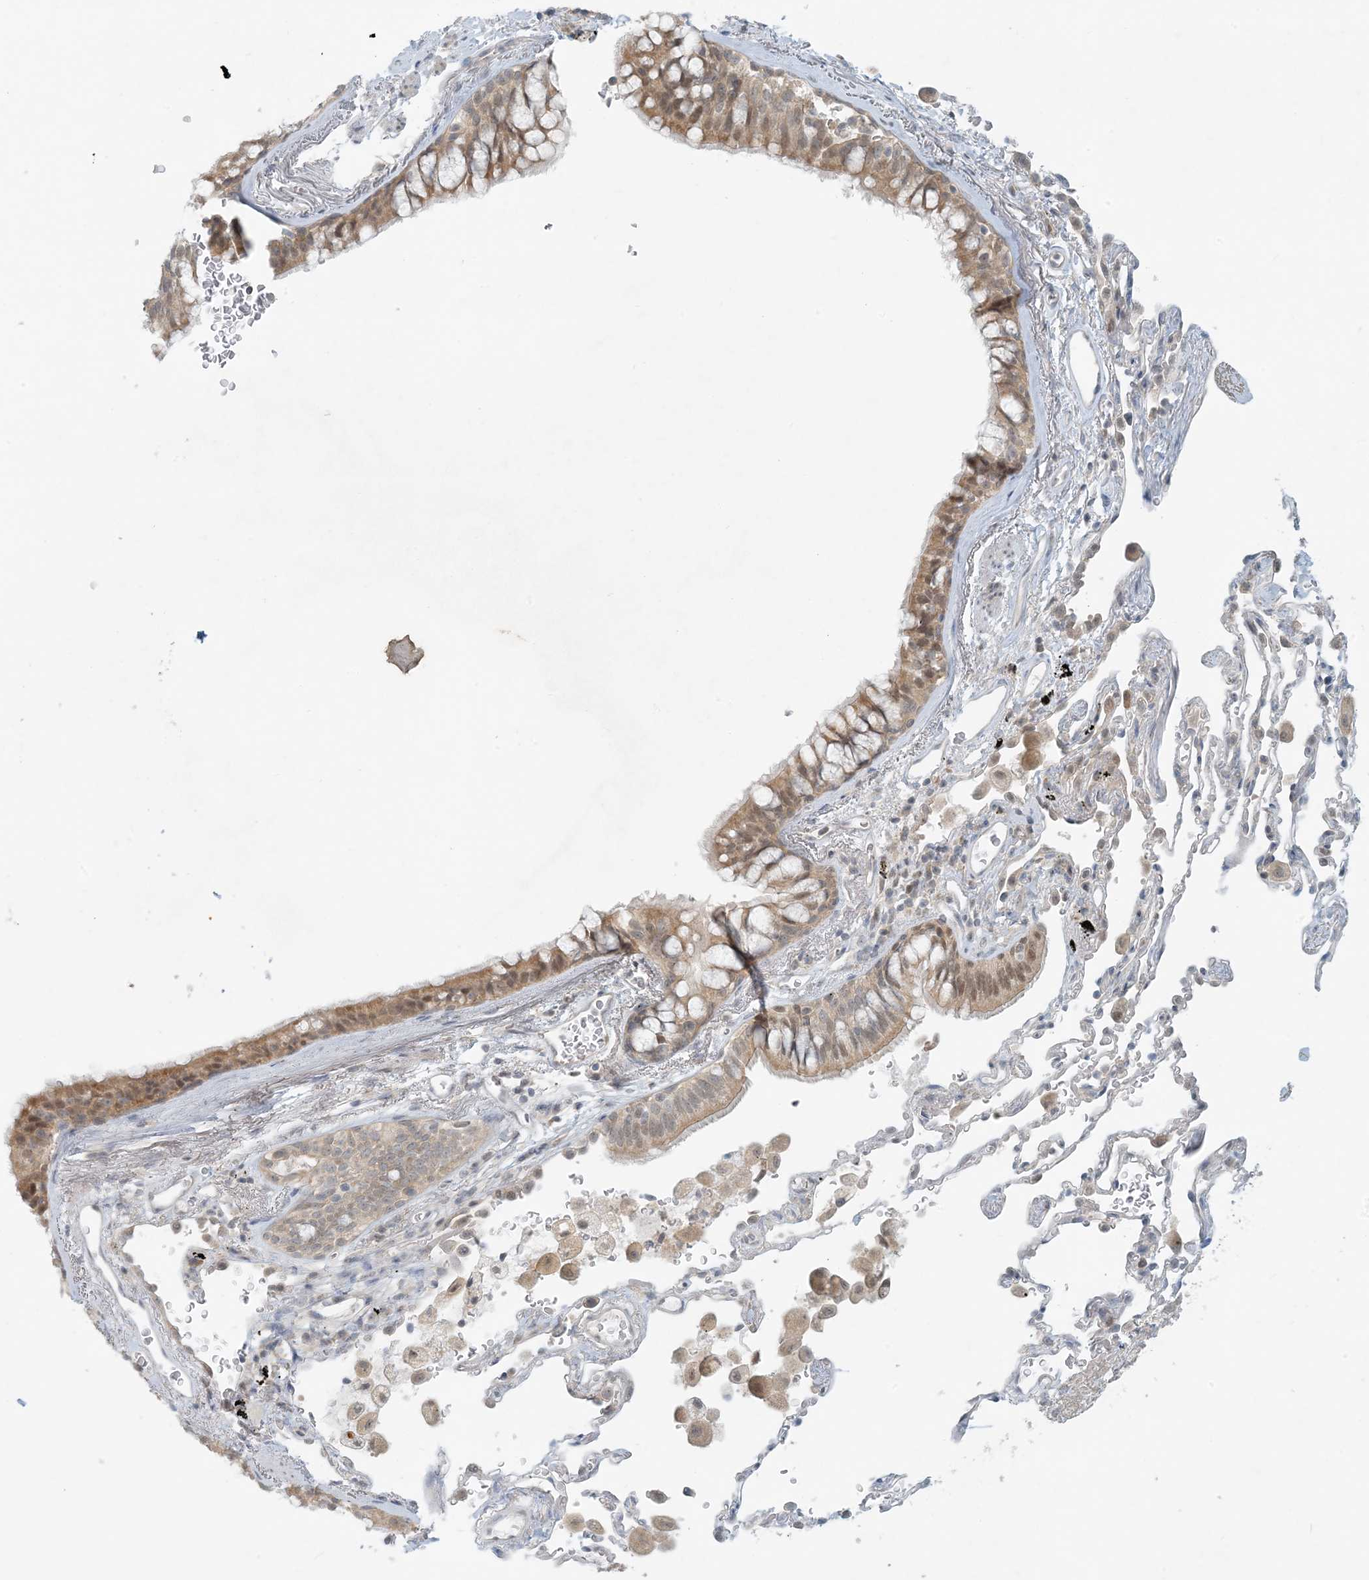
{"staining": {"intensity": "moderate", "quantity": ">75%", "location": "cytoplasmic/membranous,nuclear"}, "tissue": "bronchus", "cell_type": "Respiratory epithelial cells", "image_type": "normal", "snomed": [{"axis": "morphology", "description": "Normal tissue, NOS"}, {"axis": "morphology", "description": "Adenocarcinoma, NOS"}, {"axis": "topography", "description": "Bronchus"}, {"axis": "topography", "description": "Lung"}], "caption": "Moderate cytoplasmic/membranous,nuclear protein expression is seen in about >75% of respiratory epithelial cells in bronchus.", "gene": "OBI1", "patient": {"sex": "male", "age": 54}}